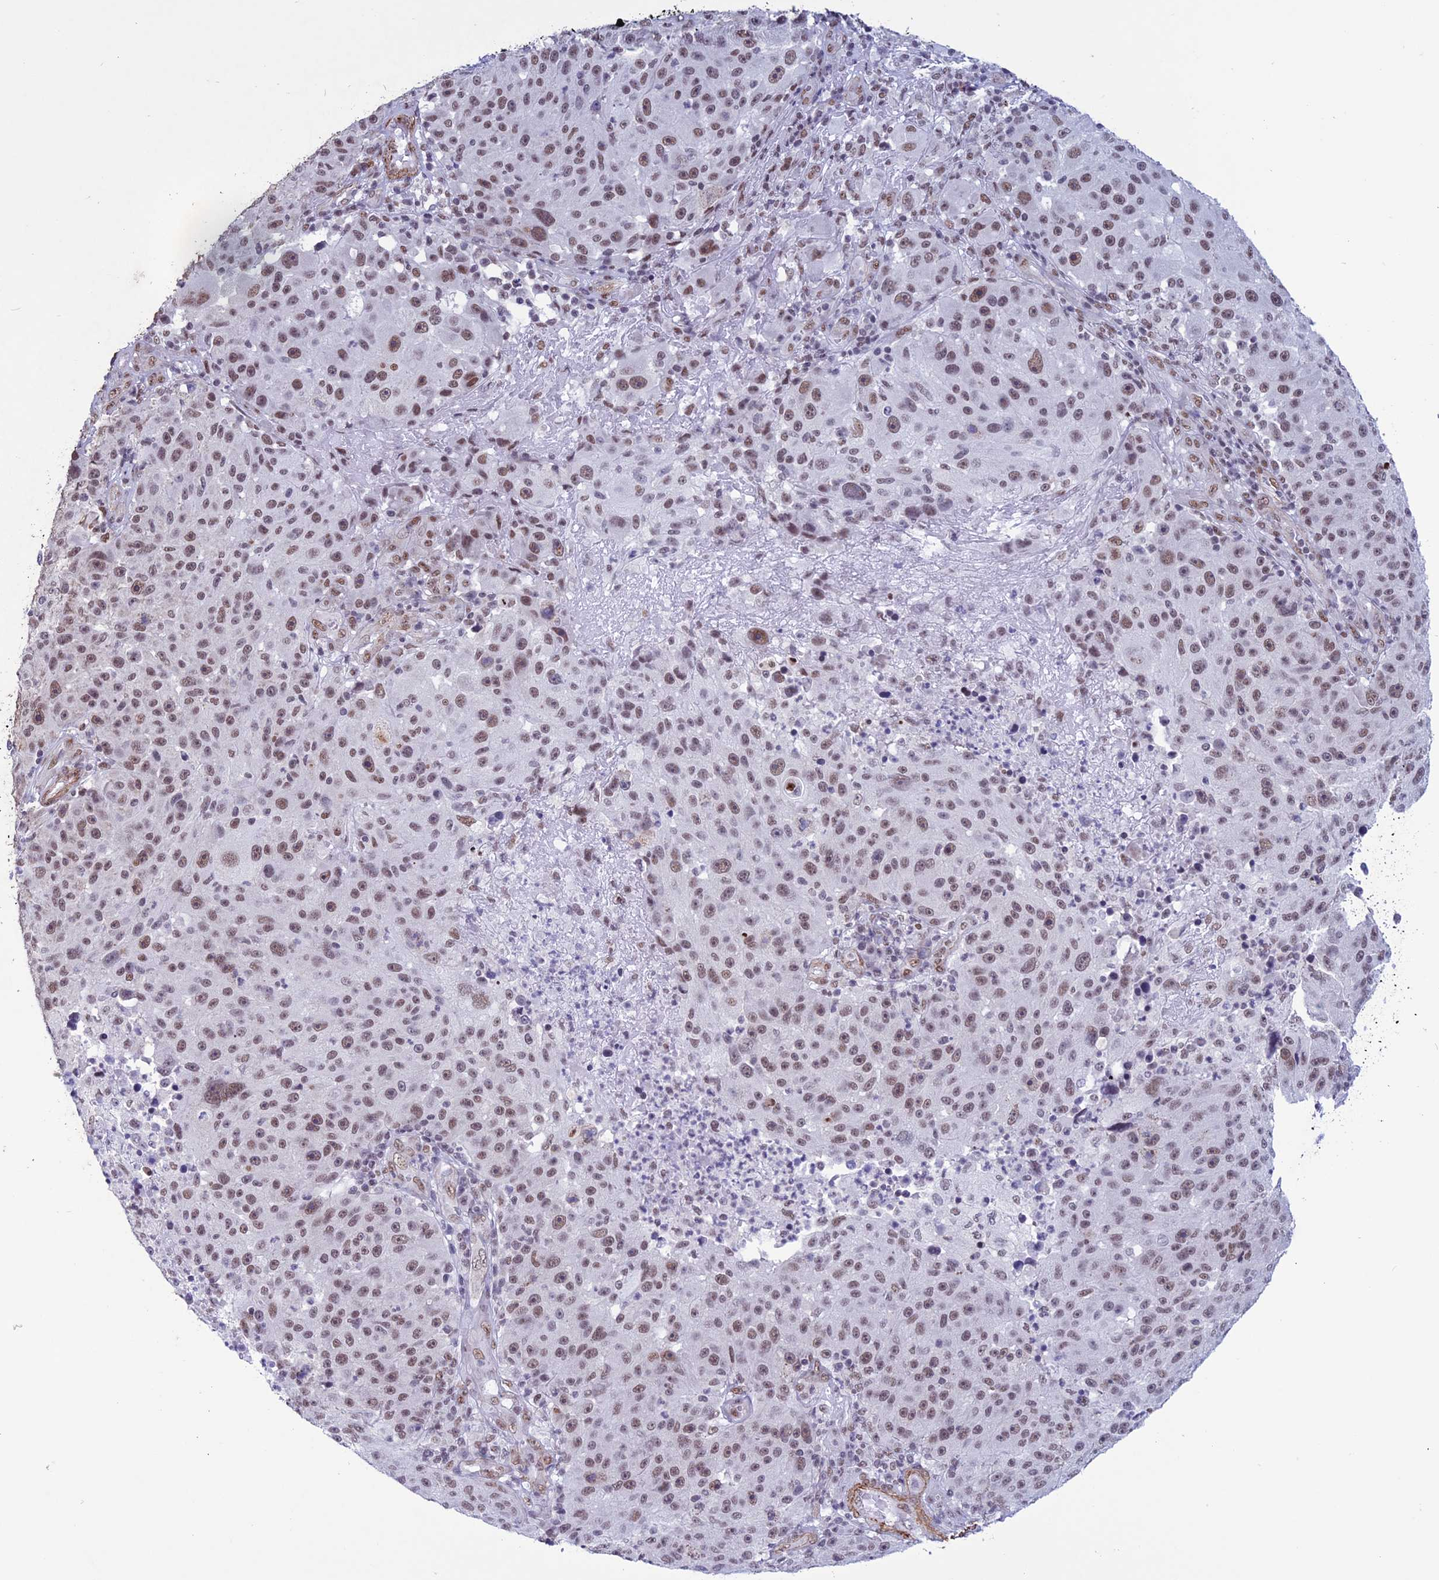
{"staining": {"intensity": "weak", "quantity": ">75%", "location": "nuclear"}, "tissue": "melanoma", "cell_type": "Tumor cells", "image_type": "cancer", "snomed": [{"axis": "morphology", "description": "Malignant melanoma, NOS"}, {"axis": "topography", "description": "Skin"}], "caption": "Tumor cells display low levels of weak nuclear staining in about >75% of cells in human malignant melanoma. (IHC, brightfield microscopy, high magnification).", "gene": "U2AF1", "patient": {"sex": "male", "age": 53}}